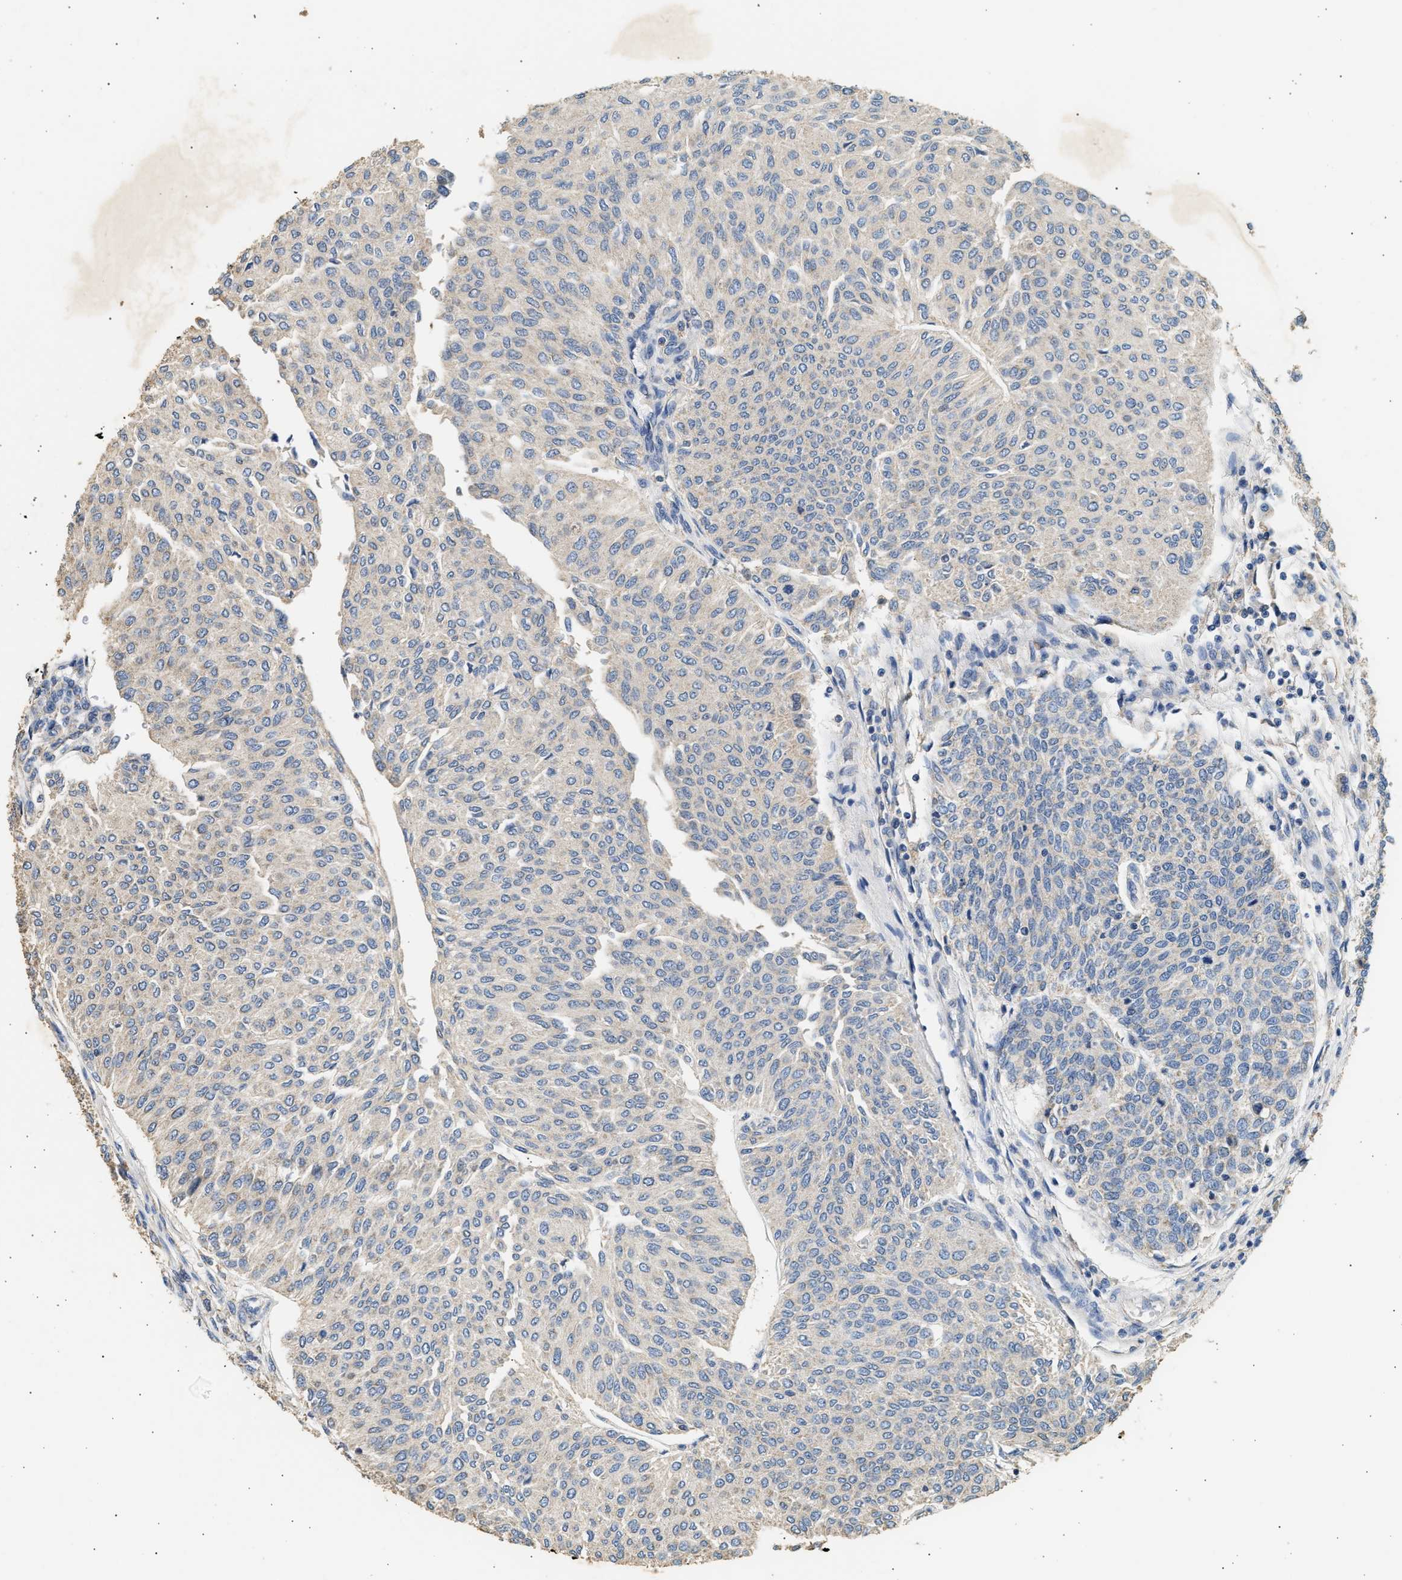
{"staining": {"intensity": "negative", "quantity": "none", "location": "none"}, "tissue": "urothelial cancer", "cell_type": "Tumor cells", "image_type": "cancer", "snomed": [{"axis": "morphology", "description": "Urothelial carcinoma, Low grade"}, {"axis": "topography", "description": "Urinary bladder"}], "caption": "Immunohistochemistry (IHC) histopathology image of neoplastic tissue: human urothelial cancer stained with DAB reveals no significant protein positivity in tumor cells. (Brightfield microscopy of DAB IHC at high magnification).", "gene": "WDR31", "patient": {"sex": "female", "age": 79}}